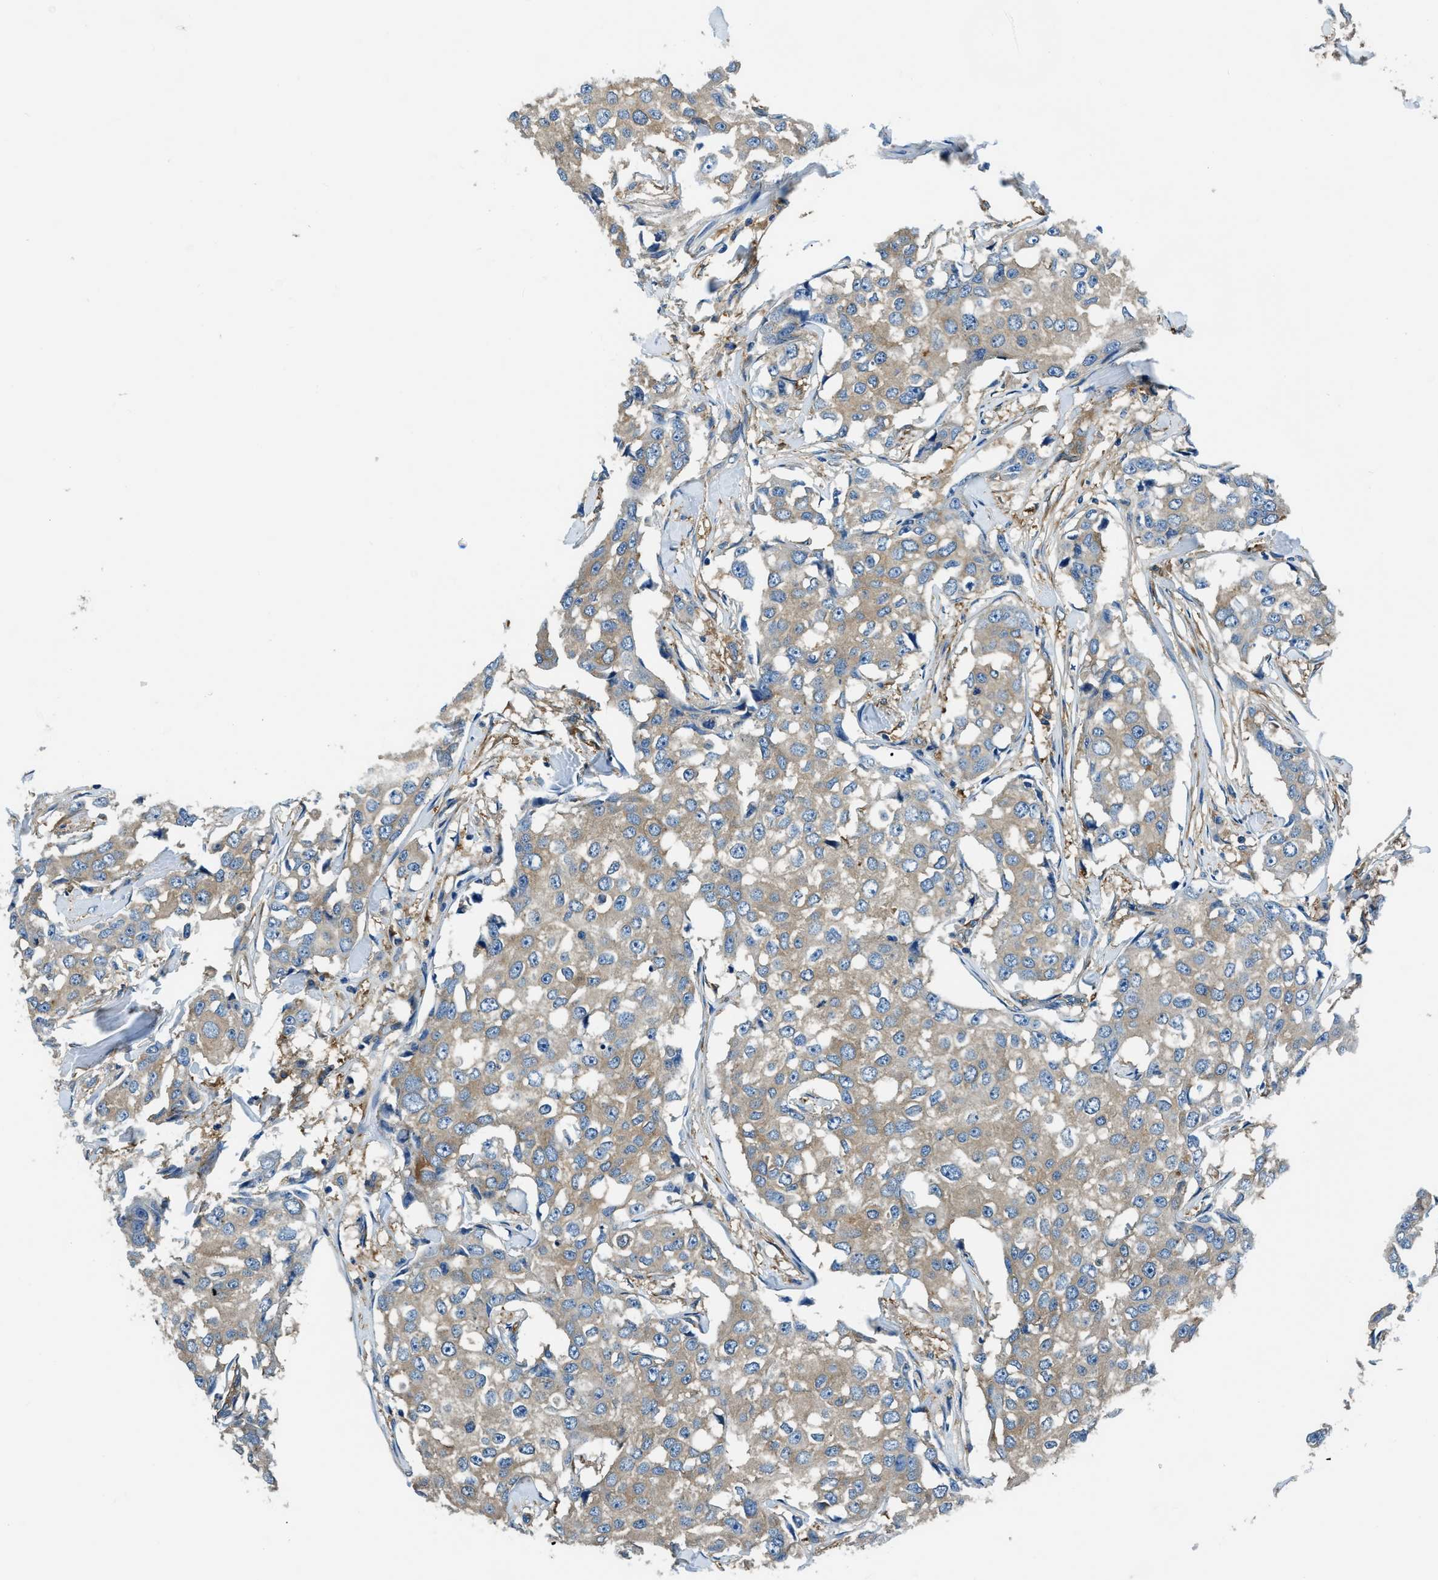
{"staining": {"intensity": "weak", "quantity": ">75%", "location": "cytoplasmic/membranous"}, "tissue": "breast cancer", "cell_type": "Tumor cells", "image_type": "cancer", "snomed": [{"axis": "morphology", "description": "Duct carcinoma"}, {"axis": "topography", "description": "Breast"}], "caption": "Protein staining by immunohistochemistry exhibits weak cytoplasmic/membranous positivity in about >75% of tumor cells in breast cancer (intraductal carcinoma).", "gene": "EEA1", "patient": {"sex": "female", "age": 27}}